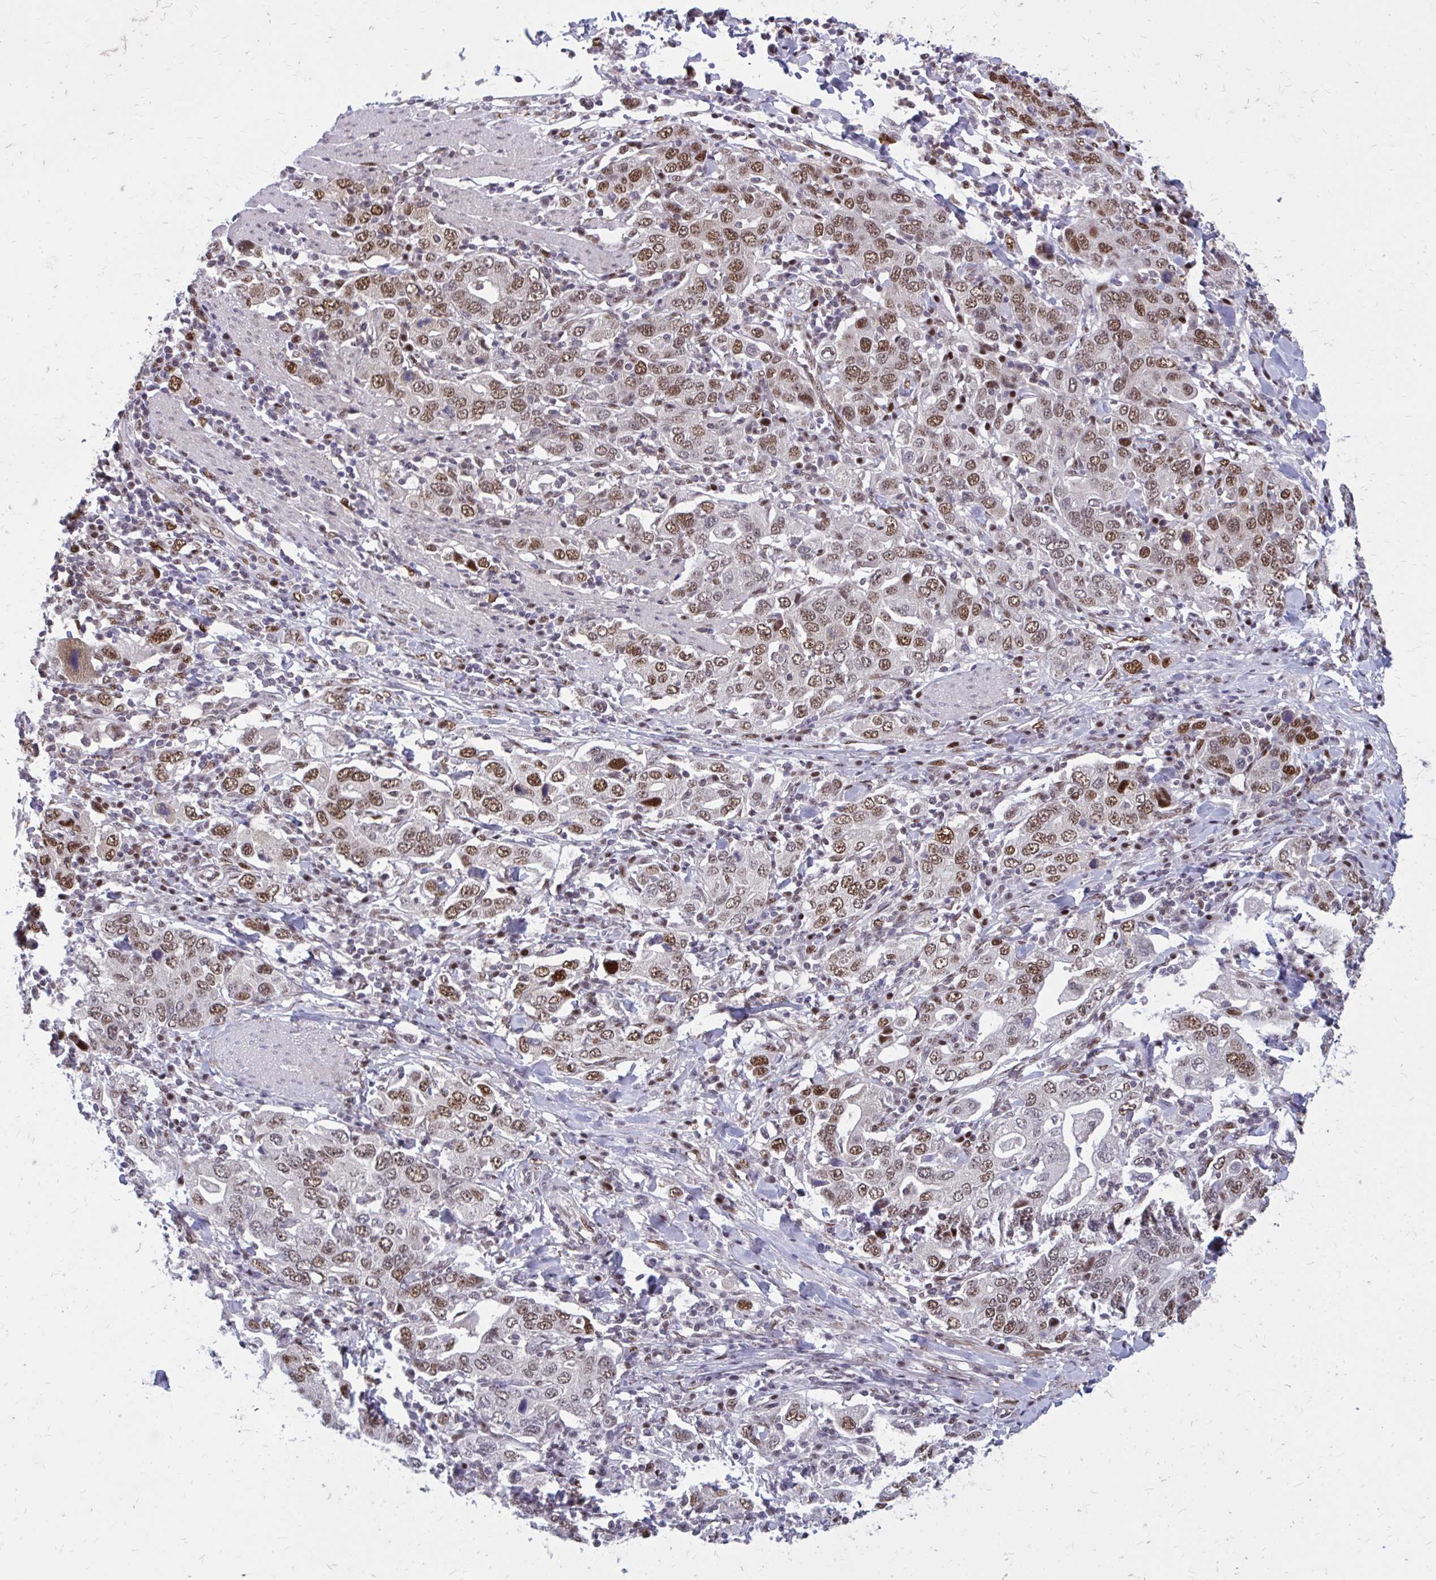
{"staining": {"intensity": "moderate", "quantity": ">75%", "location": "nuclear"}, "tissue": "stomach cancer", "cell_type": "Tumor cells", "image_type": "cancer", "snomed": [{"axis": "morphology", "description": "Adenocarcinoma, NOS"}, {"axis": "topography", "description": "Stomach, upper"}, {"axis": "topography", "description": "Stomach"}], "caption": "Immunohistochemistry (IHC) of stomach cancer shows medium levels of moderate nuclear positivity in about >75% of tumor cells.", "gene": "PSME4", "patient": {"sex": "male", "age": 62}}